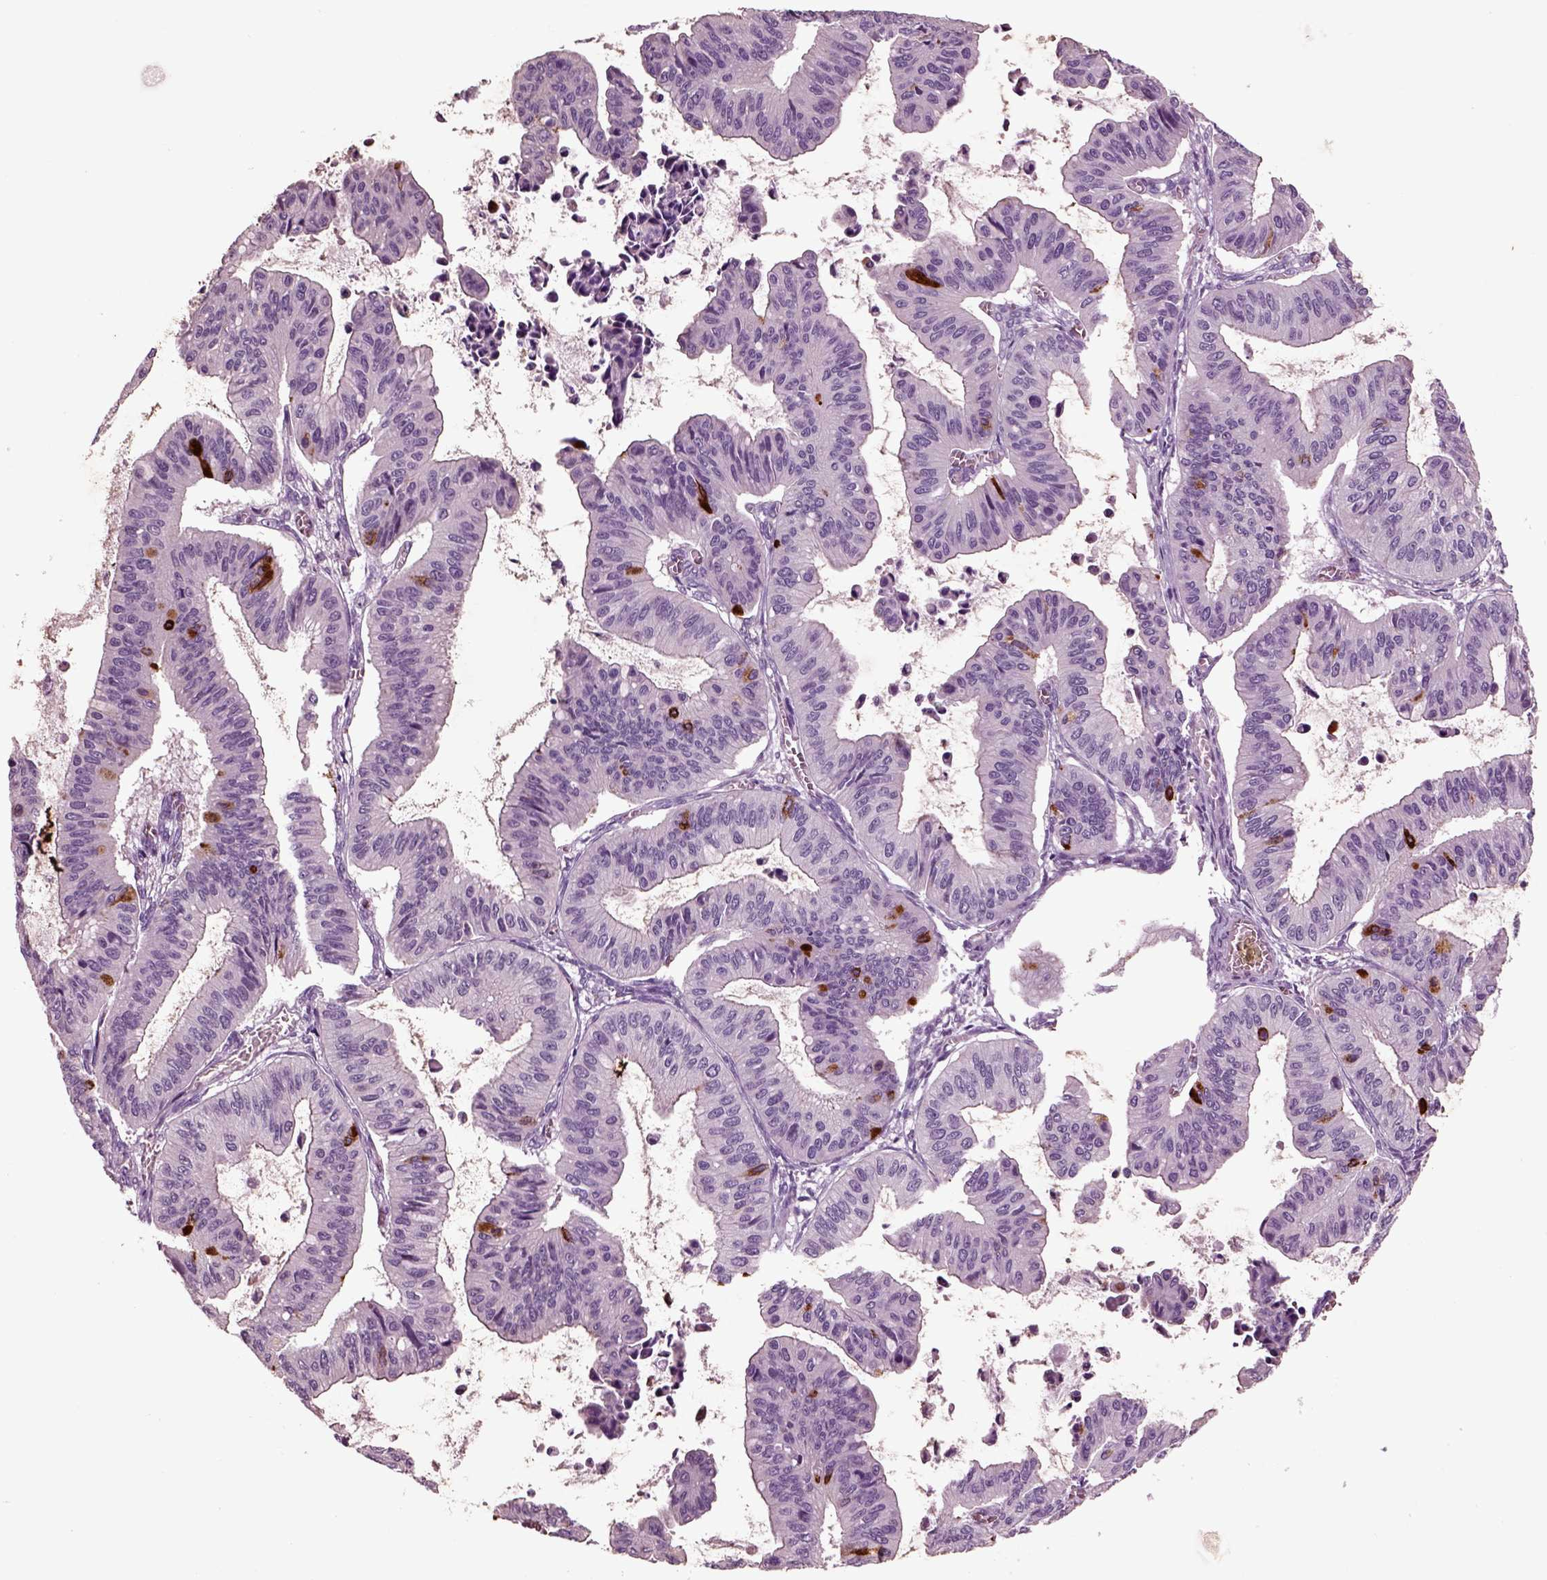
{"staining": {"intensity": "strong", "quantity": "<25%", "location": "cytoplasmic/membranous"}, "tissue": "ovarian cancer", "cell_type": "Tumor cells", "image_type": "cancer", "snomed": [{"axis": "morphology", "description": "Cystadenocarcinoma, mucinous, NOS"}, {"axis": "topography", "description": "Ovary"}], "caption": "Ovarian mucinous cystadenocarcinoma was stained to show a protein in brown. There is medium levels of strong cytoplasmic/membranous expression in about <25% of tumor cells. The staining was performed using DAB (3,3'-diaminobenzidine) to visualize the protein expression in brown, while the nuclei were stained in blue with hematoxylin (Magnification: 20x).", "gene": "CHGB", "patient": {"sex": "female", "age": 72}}